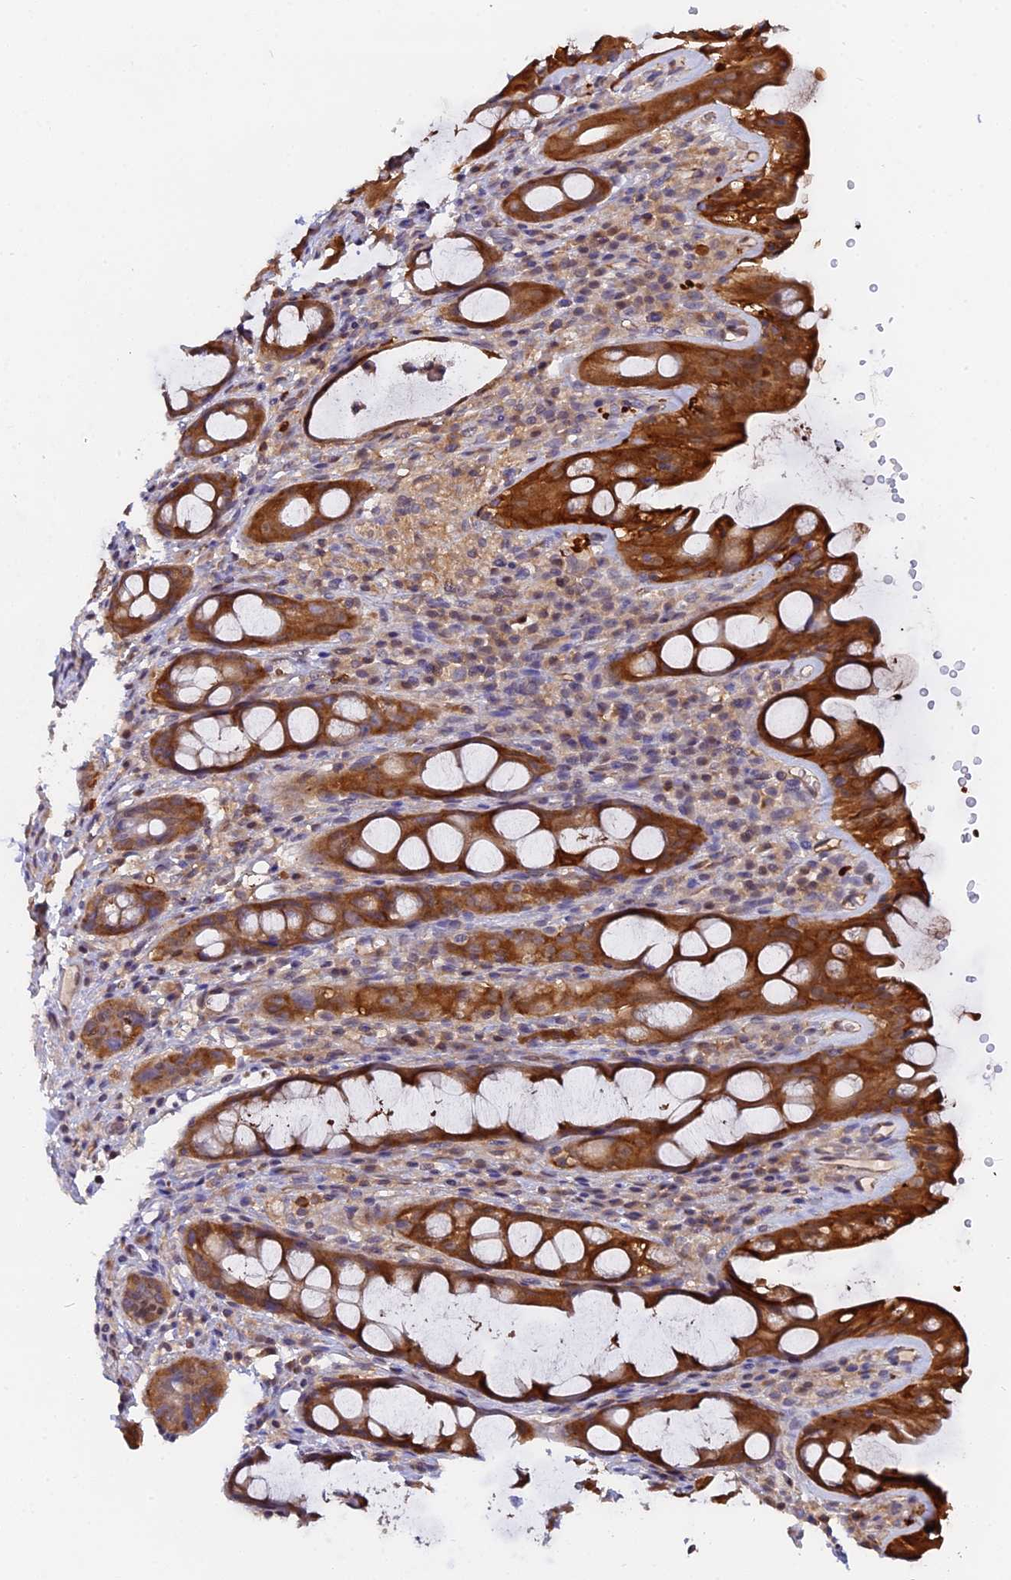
{"staining": {"intensity": "strong", "quantity": ">75%", "location": "cytoplasmic/membranous"}, "tissue": "rectum", "cell_type": "Glandular cells", "image_type": "normal", "snomed": [{"axis": "morphology", "description": "Normal tissue, NOS"}, {"axis": "topography", "description": "Rectum"}], "caption": "An image of human rectum stained for a protein displays strong cytoplasmic/membranous brown staining in glandular cells. Immunohistochemistry (ihc) stains the protein of interest in brown and the nuclei are stained blue.", "gene": "FAM118B", "patient": {"sex": "male", "age": 44}}